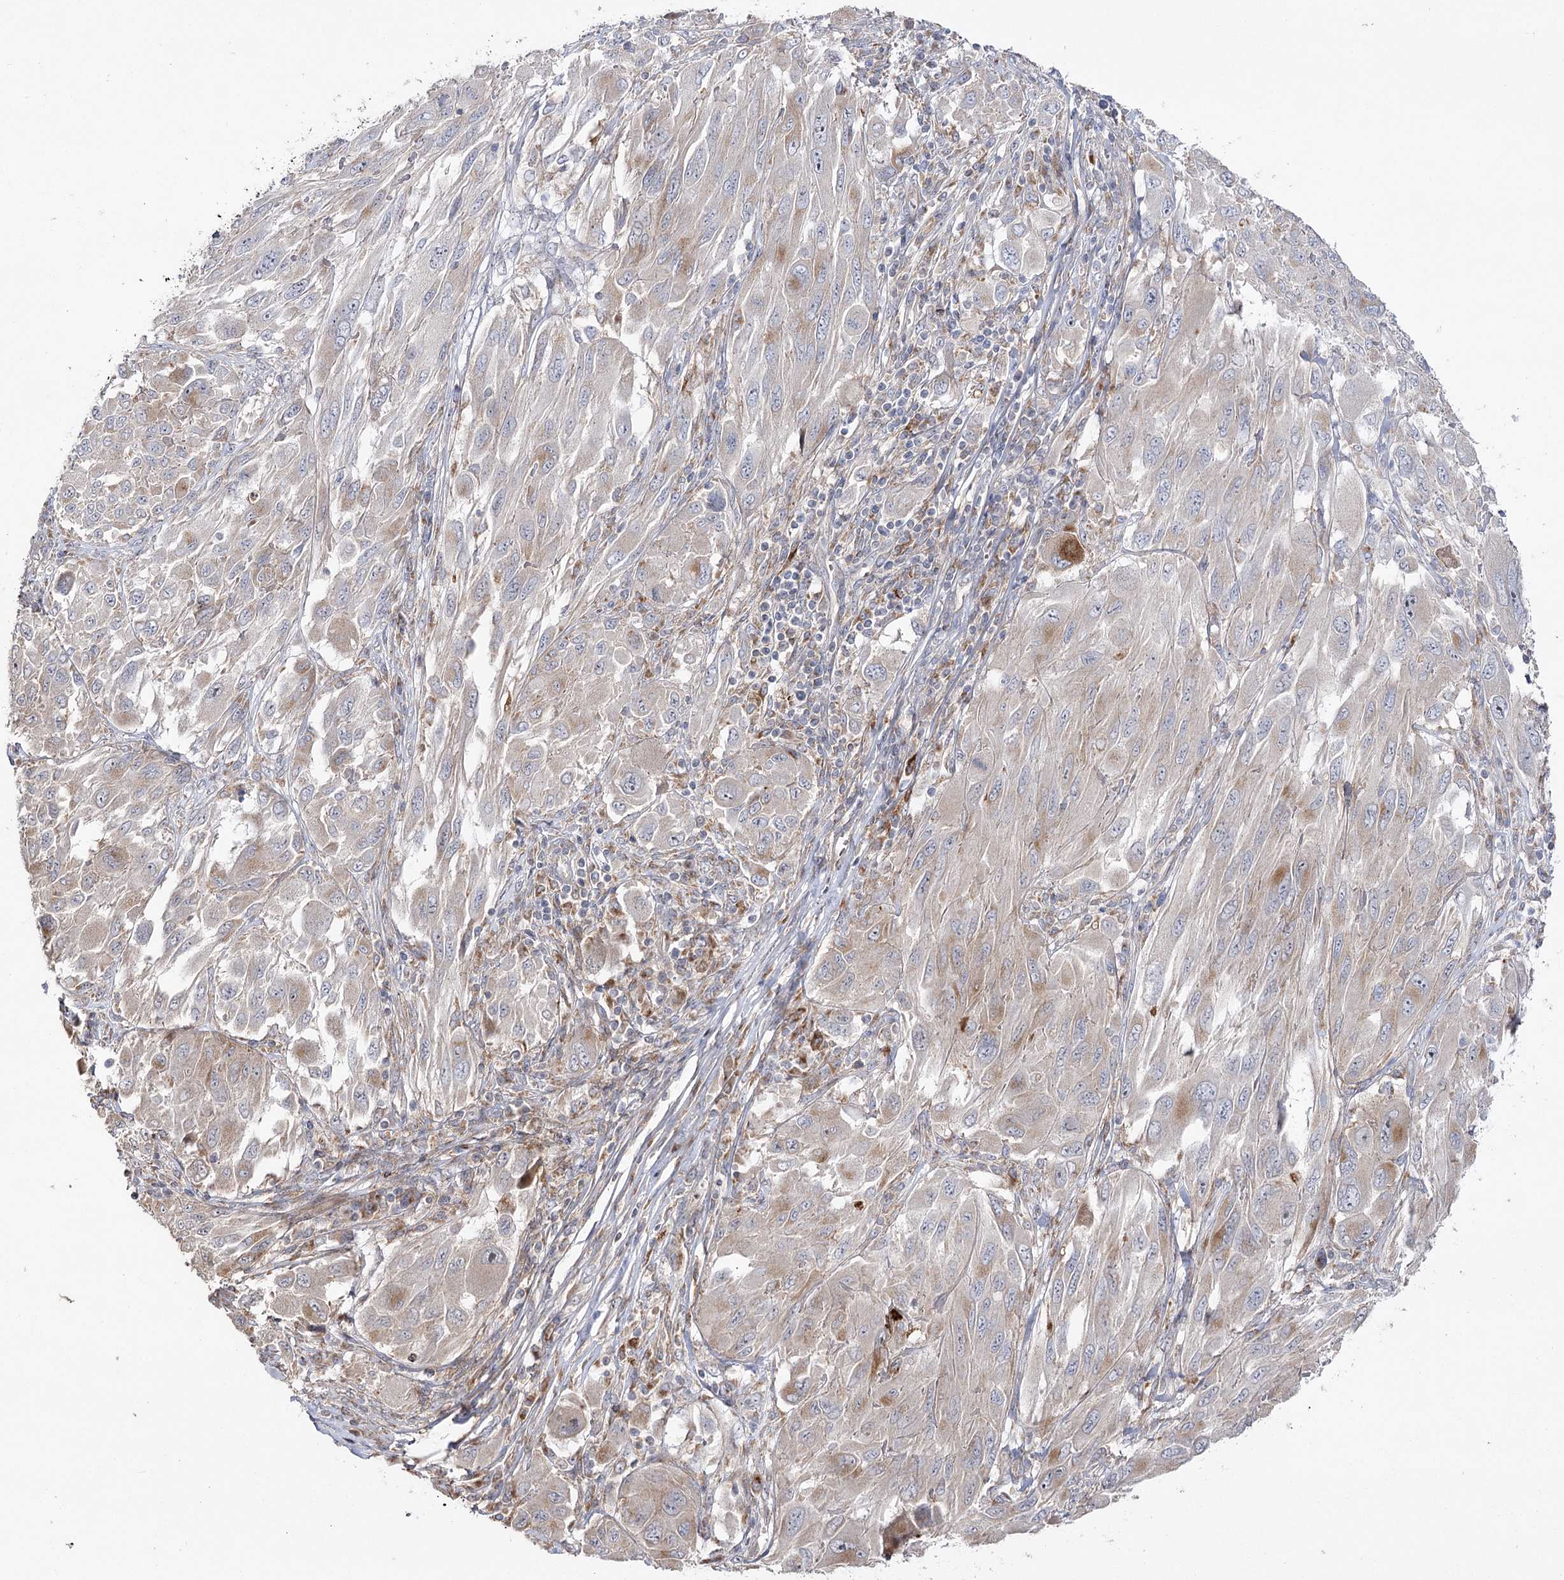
{"staining": {"intensity": "moderate", "quantity": "<25%", "location": "cytoplasmic/membranous"}, "tissue": "melanoma", "cell_type": "Tumor cells", "image_type": "cancer", "snomed": [{"axis": "morphology", "description": "Malignant melanoma, NOS"}, {"axis": "topography", "description": "Skin"}], "caption": "About <25% of tumor cells in human melanoma reveal moderate cytoplasmic/membranous protein staining as visualized by brown immunohistochemical staining.", "gene": "OBSL1", "patient": {"sex": "female", "age": 91}}